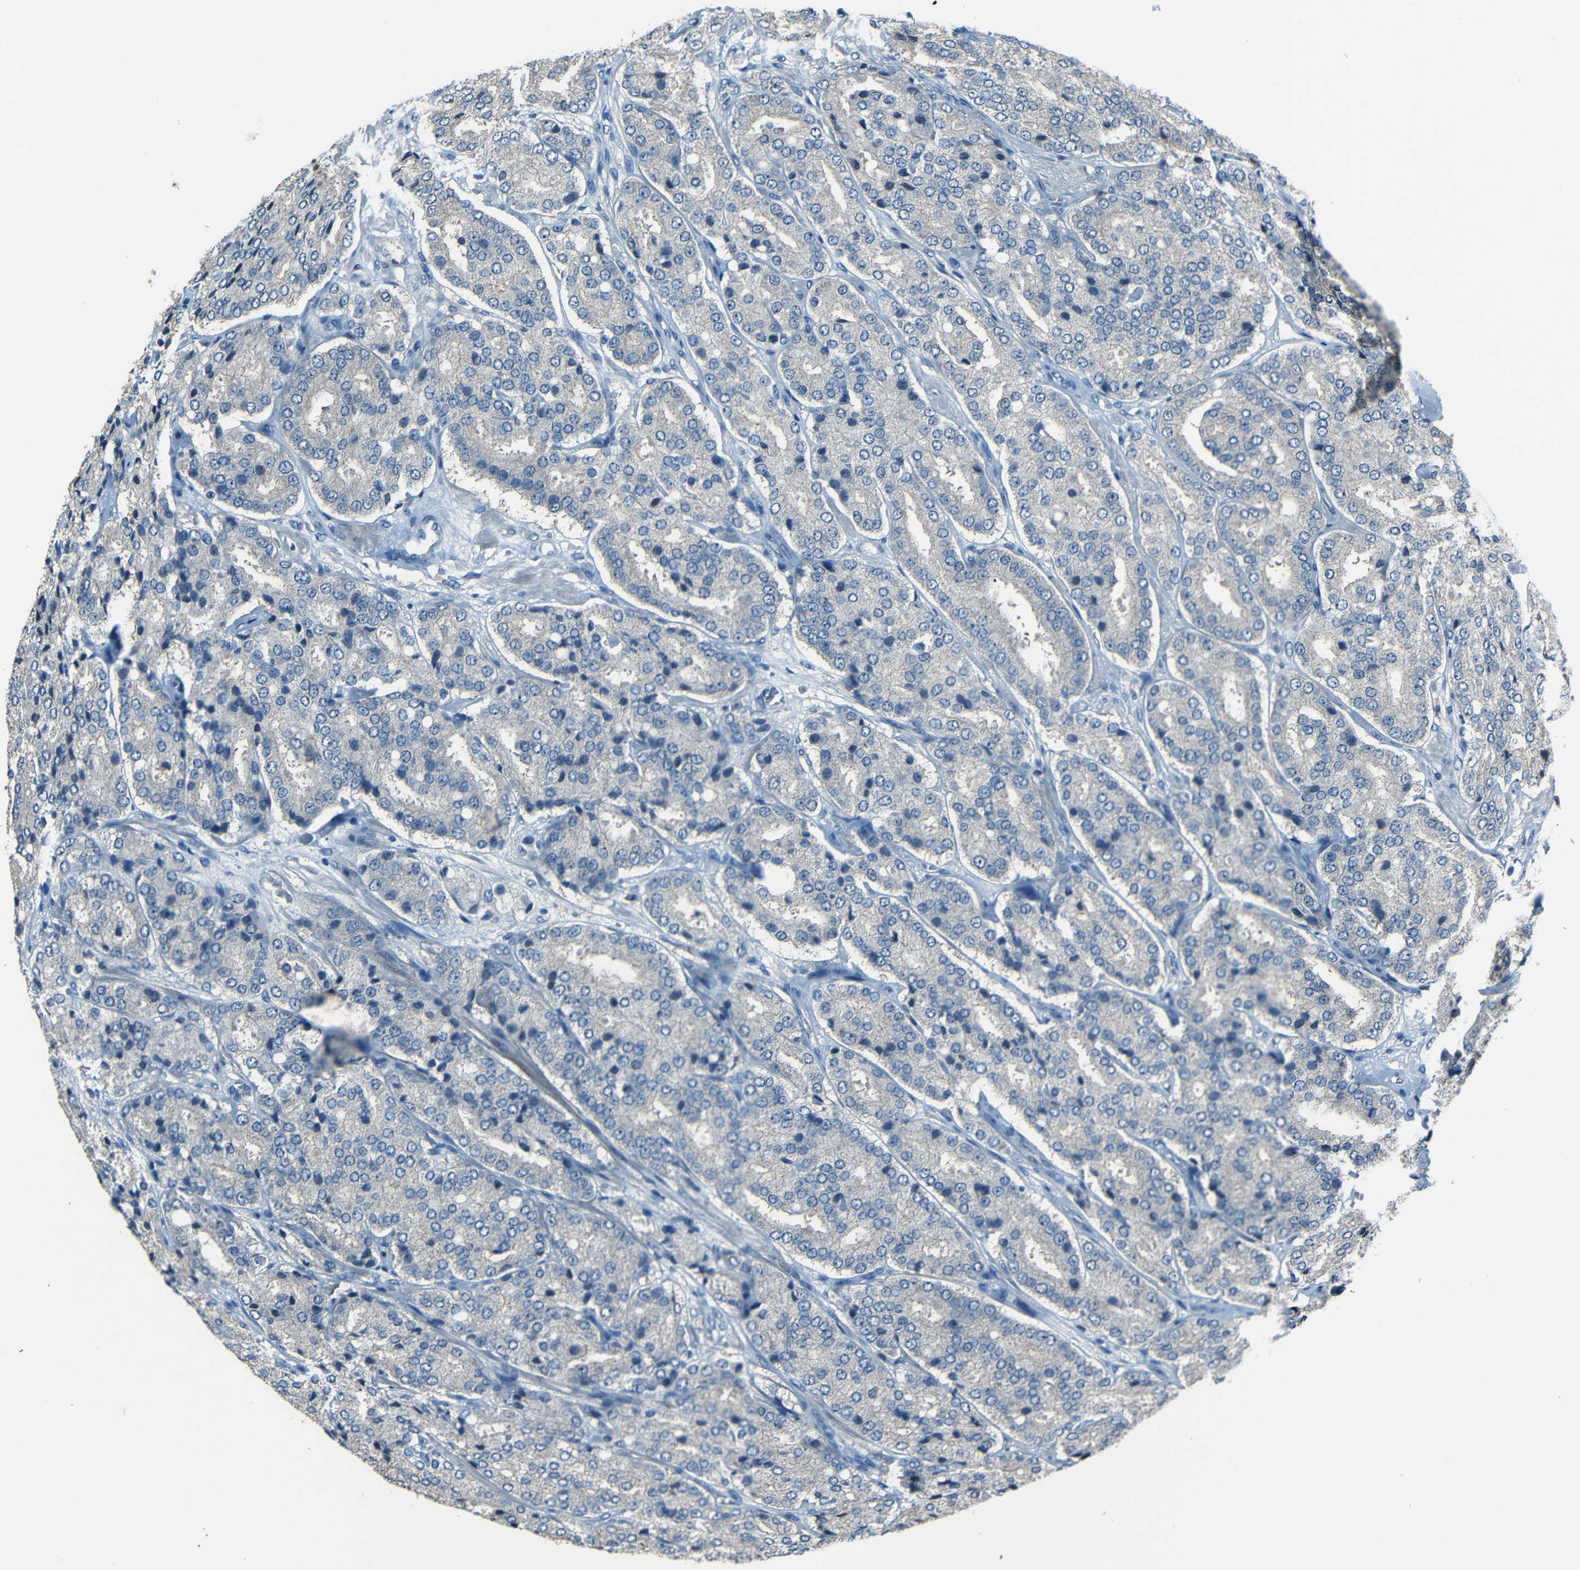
{"staining": {"intensity": "negative", "quantity": "none", "location": "none"}, "tissue": "prostate cancer", "cell_type": "Tumor cells", "image_type": "cancer", "snomed": [{"axis": "morphology", "description": "Adenocarcinoma, High grade"}, {"axis": "topography", "description": "Prostate"}], "caption": "High power microscopy photomicrograph of an immunohistochemistry micrograph of prostate cancer, revealing no significant staining in tumor cells. The staining is performed using DAB (3,3'-diaminobenzidine) brown chromogen with nuclei counter-stained in using hematoxylin.", "gene": "SLA", "patient": {"sex": "male", "age": 65}}